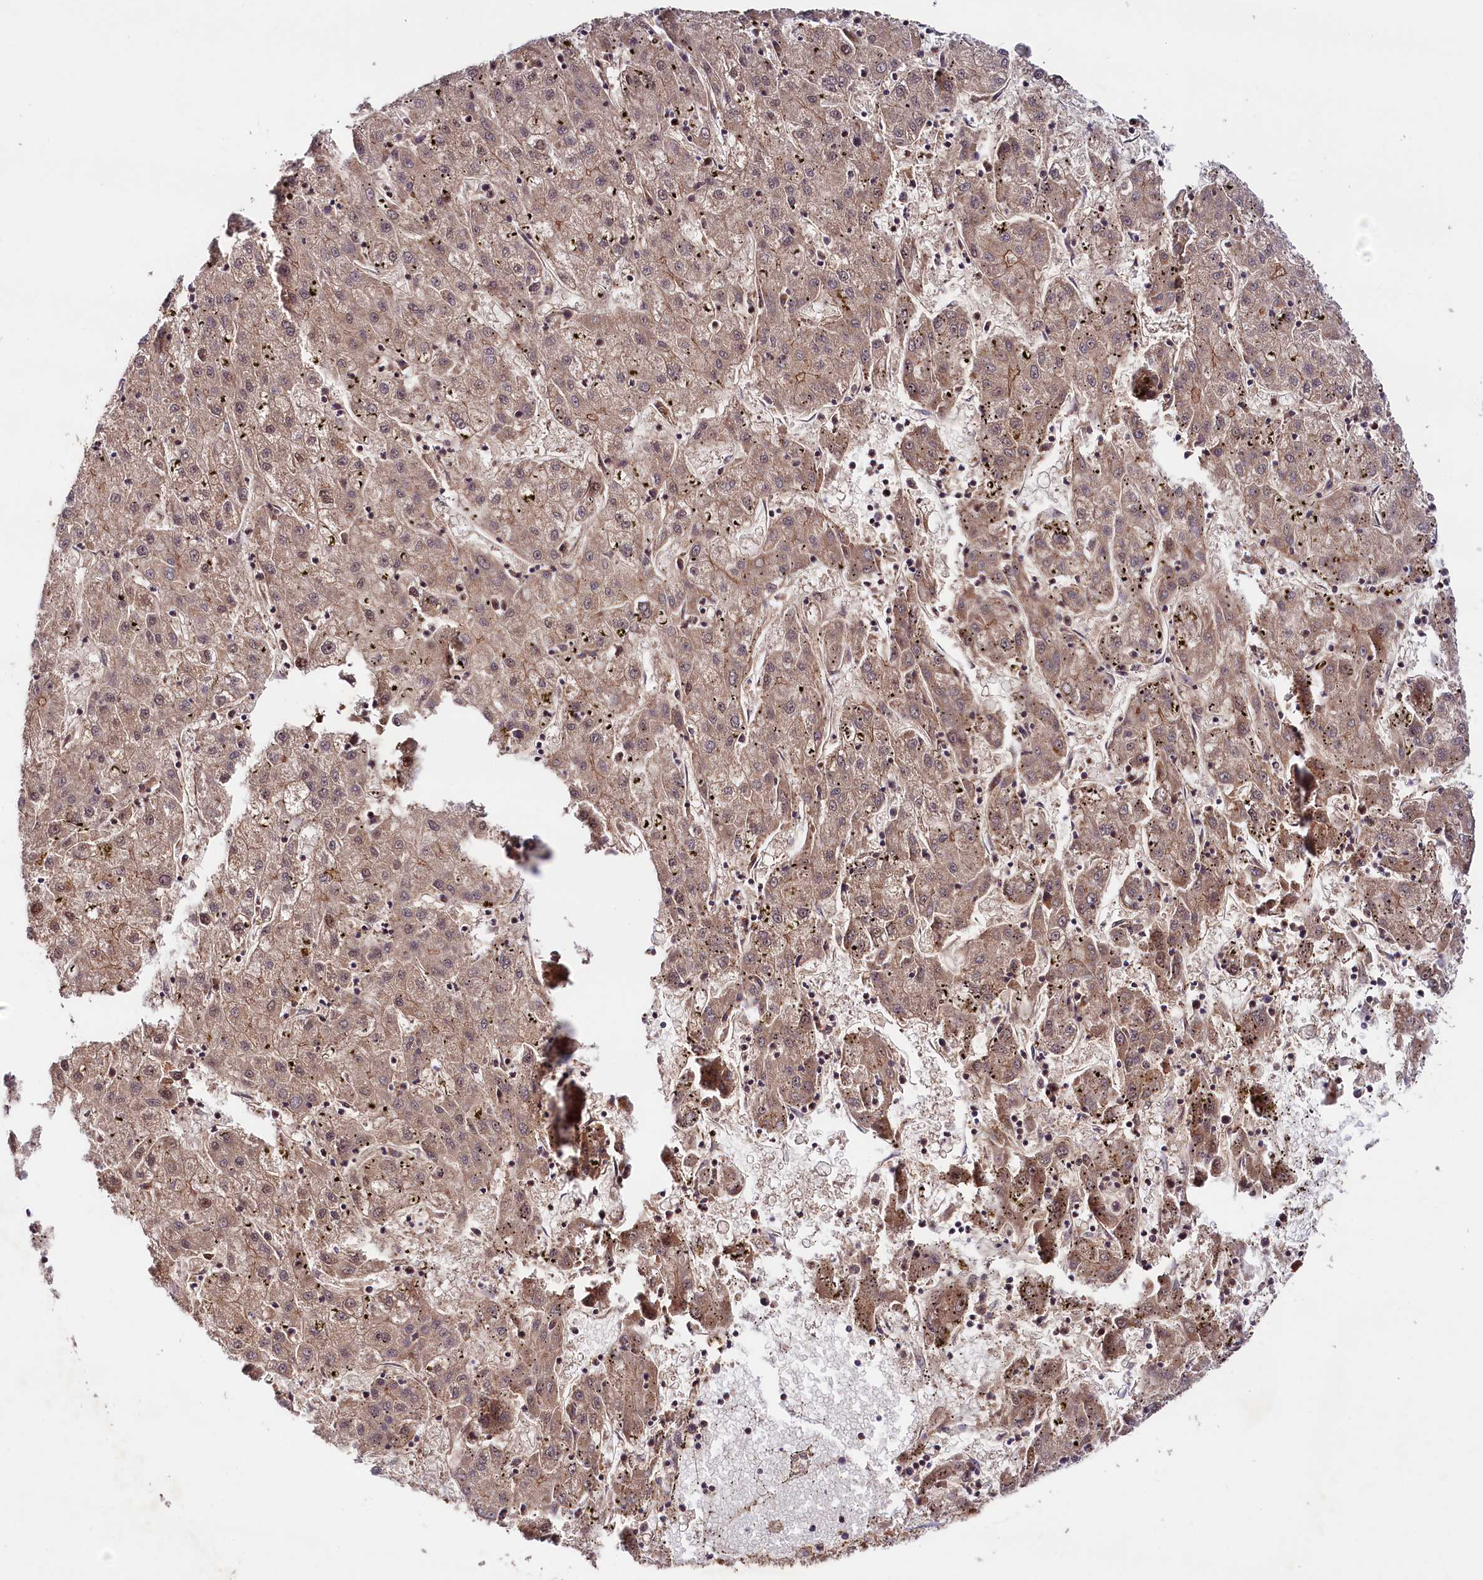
{"staining": {"intensity": "moderate", "quantity": ">75%", "location": "cytoplasmic/membranous"}, "tissue": "liver cancer", "cell_type": "Tumor cells", "image_type": "cancer", "snomed": [{"axis": "morphology", "description": "Carcinoma, Hepatocellular, NOS"}, {"axis": "topography", "description": "Liver"}], "caption": "The immunohistochemical stain labels moderate cytoplasmic/membranous expression in tumor cells of hepatocellular carcinoma (liver) tissue.", "gene": "NEDD1", "patient": {"sex": "male", "age": 72}}